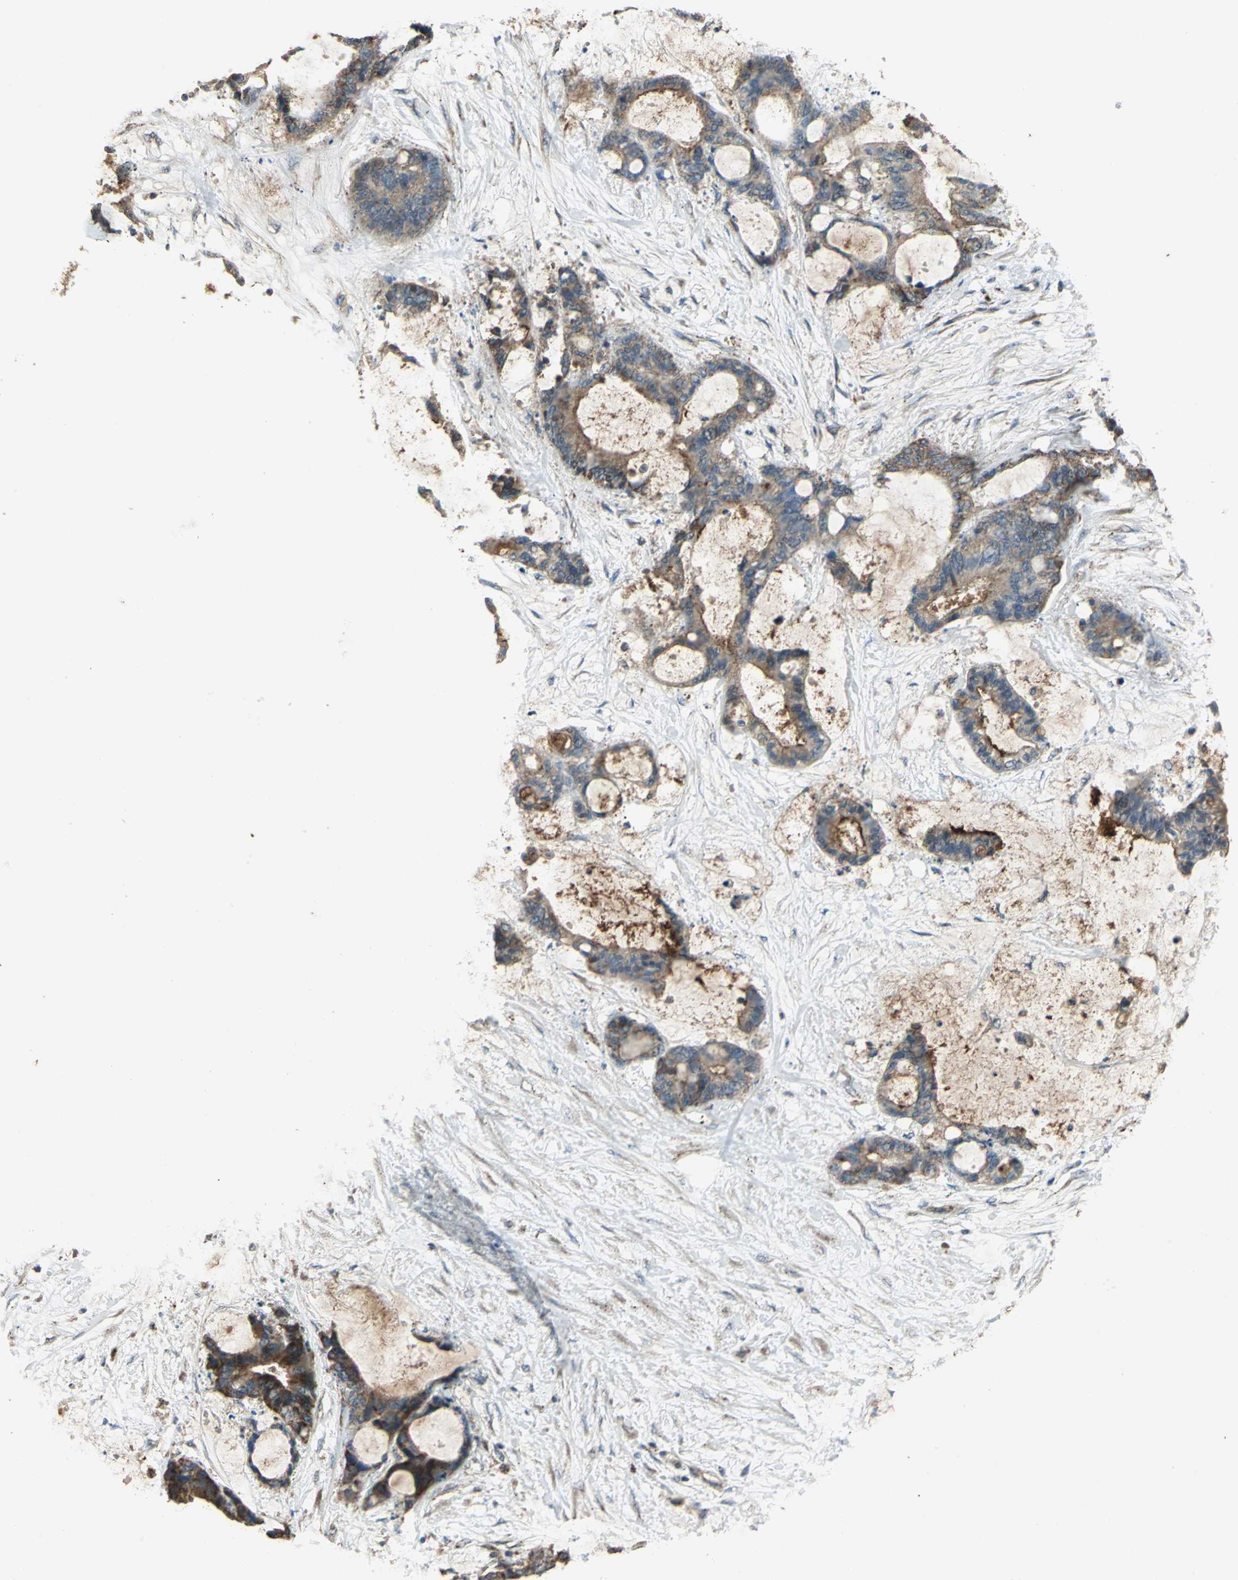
{"staining": {"intensity": "moderate", "quantity": "25%-75%", "location": "cytoplasmic/membranous"}, "tissue": "liver cancer", "cell_type": "Tumor cells", "image_type": "cancer", "snomed": [{"axis": "morphology", "description": "Cholangiocarcinoma"}, {"axis": "topography", "description": "Liver"}], "caption": "Tumor cells show moderate cytoplasmic/membranous staining in about 25%-75% of cells in liver cholangiocarcinoma. The protein of interest is shown in brown color, while the nuclei are stained blue.", "gene": "POLRMT", "patient": {"sex": "female", "age": 73}}